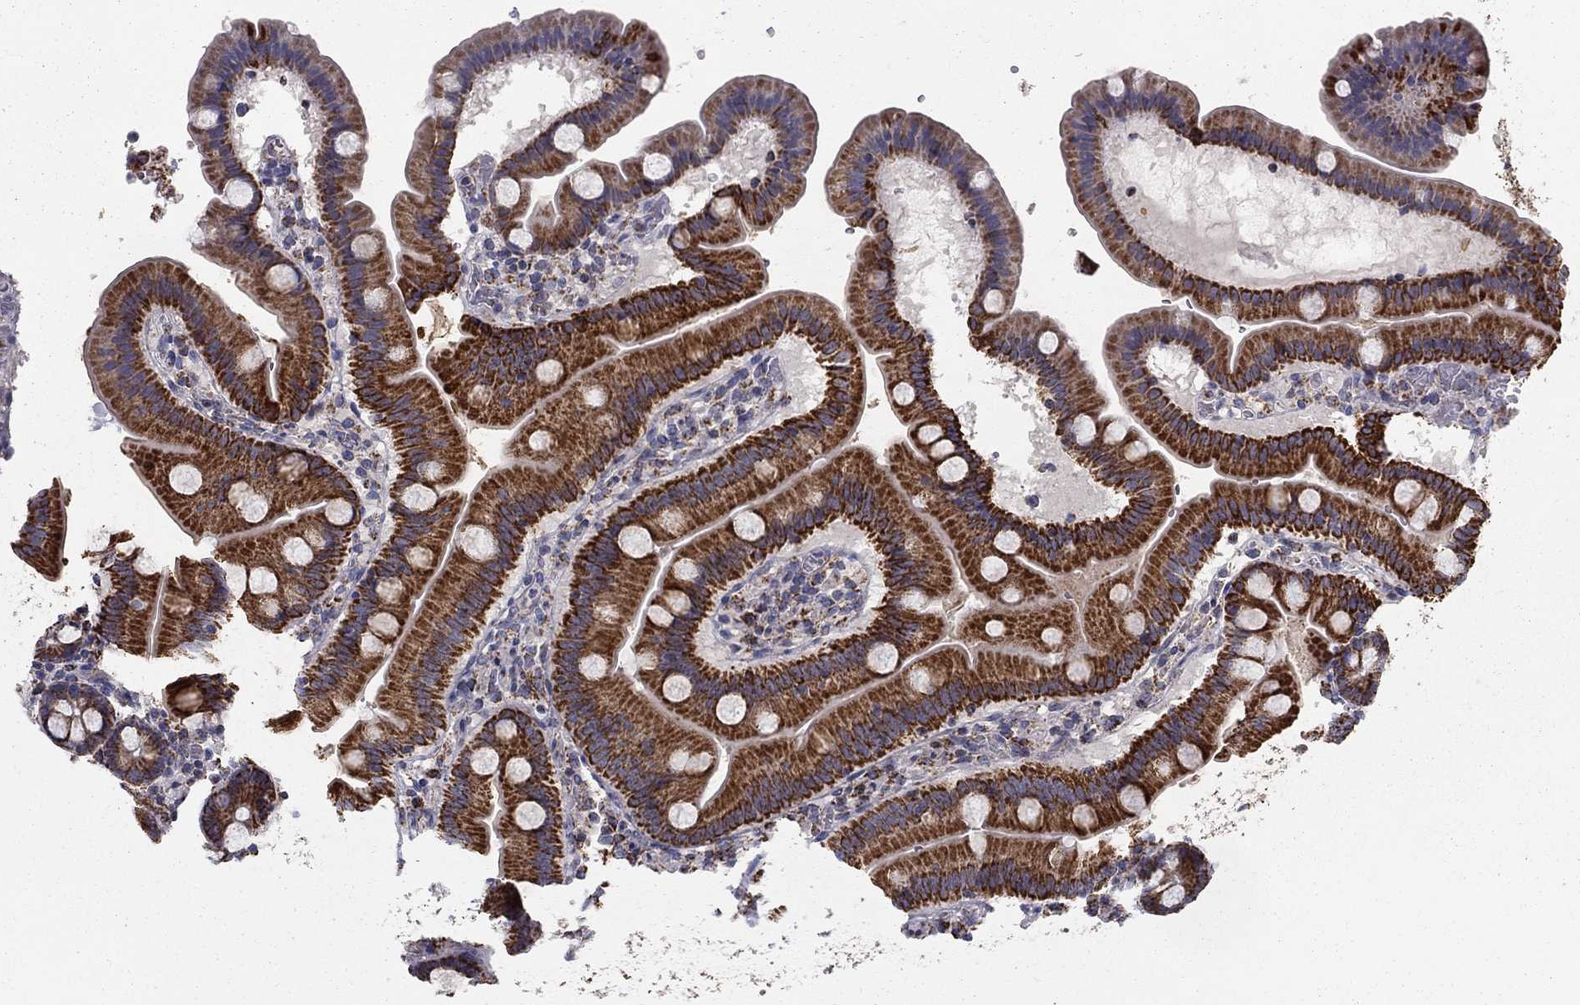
{"staining": {"intensity": "strong", "quantity": ">75%", "location": "cytoplasmic/membranous"}, "tissue": "duodenum", "cell_type": "Glandular cells", "image_type": "normal", "snomed": [{"axis": "morphology", "description": "Normal tissue, NOS"}, {"axis": "topography", "description": "Duodenum"}], "caption": "Protein analysis of benign duodenum shows strong cytoplasmic/membranous expression in about >75% of glandular cells.", "gene": "NDUFV1", "patient": {"sex": "male", "age": 59}}